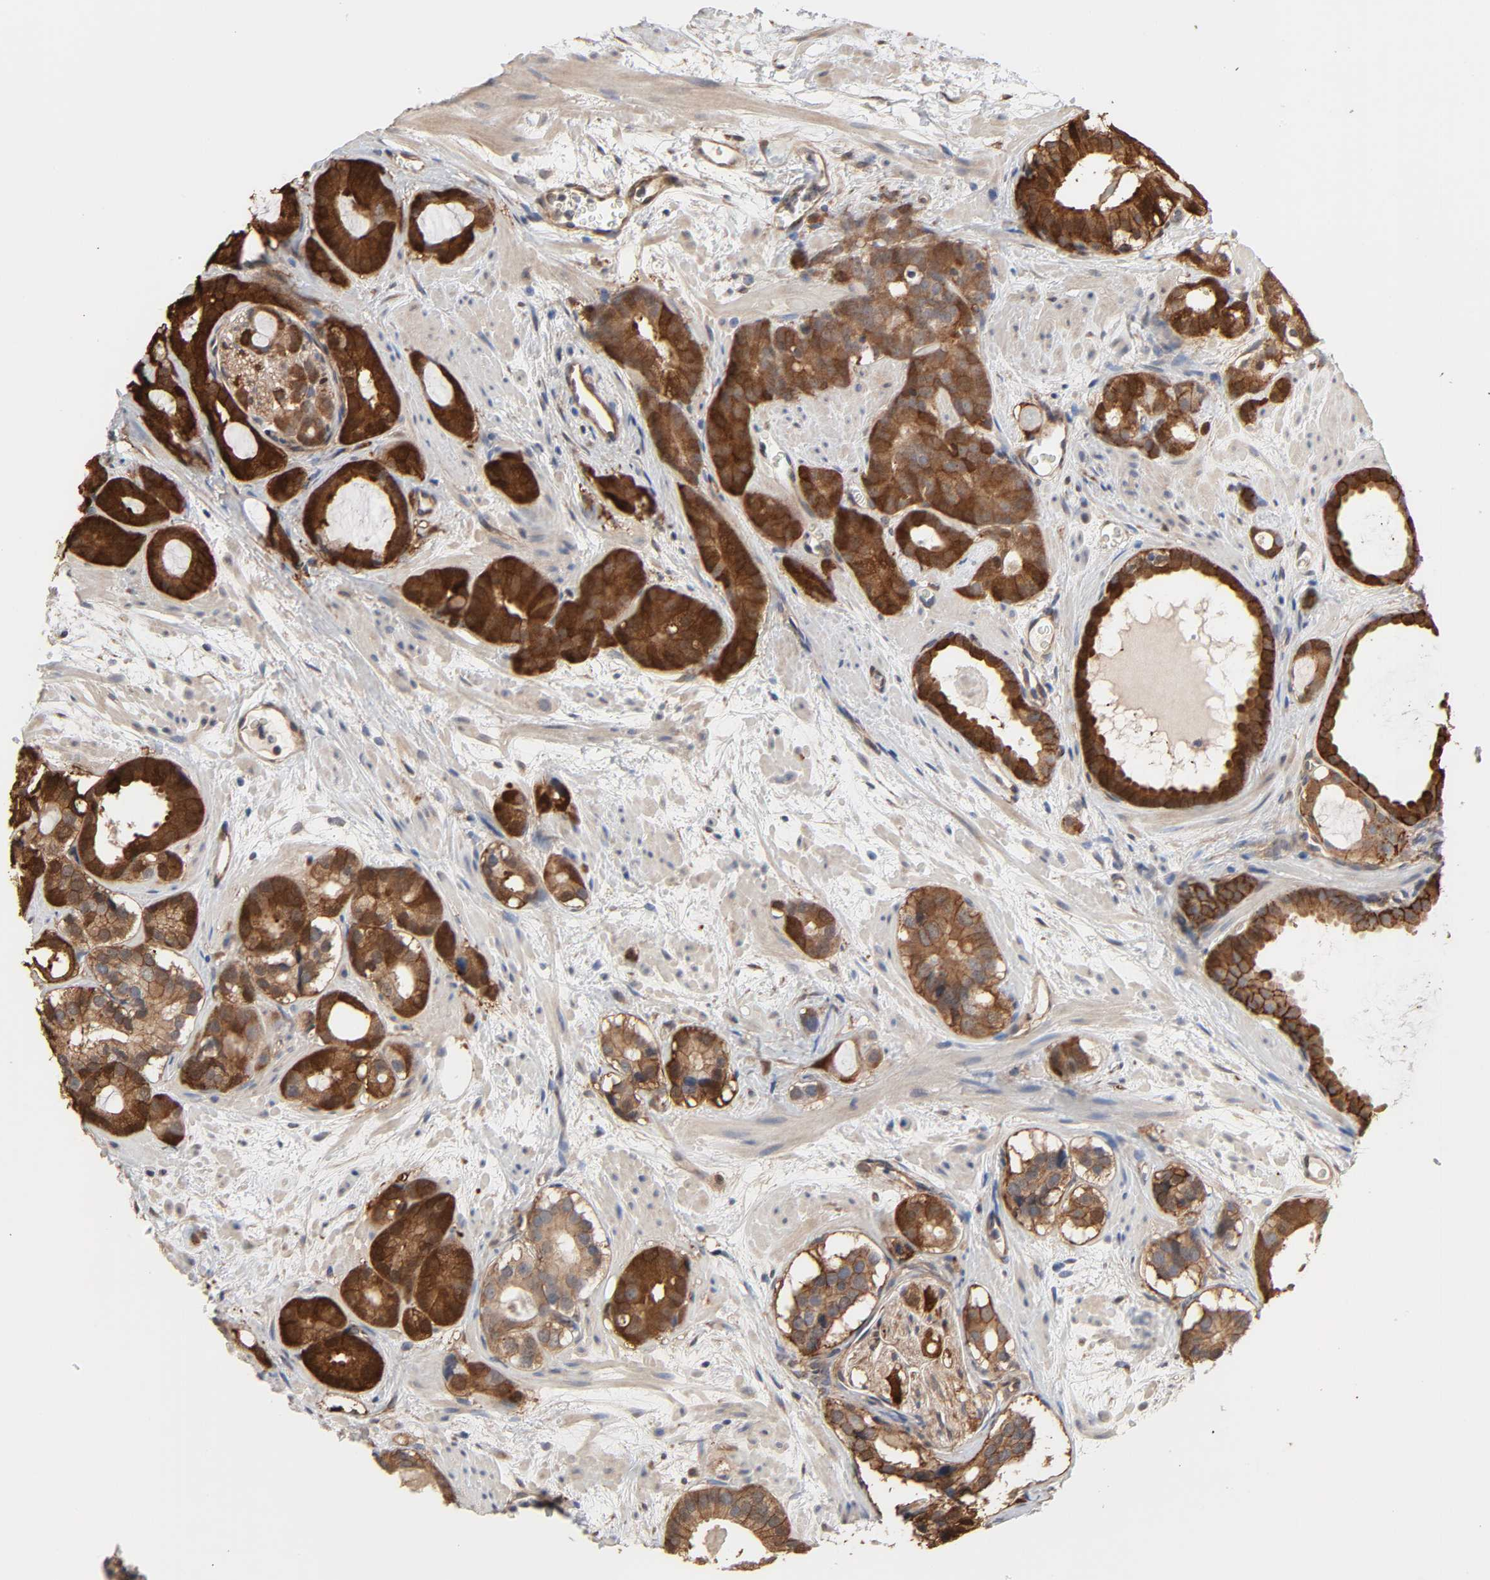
{"staining": {"intensity": "strong", "quantity": ">75%", "location": "cytoplasmic/membranous"}, "tissue": "prostate cancer", "cell_type": "Tumor cells", "image_type": "cancer", "snomed": [{"axis": "morphology", "description": "Adenocarcinoma, Low grade"}, {"axis": "topography", "description": "Prostate"}], "caption": "Human prostate low-grade adenocarcinoma stained with a protein marker reveals strong staining in tumor cells.", "gene": "NDRG2", "patient": {"sex": "male", "age": 57}}